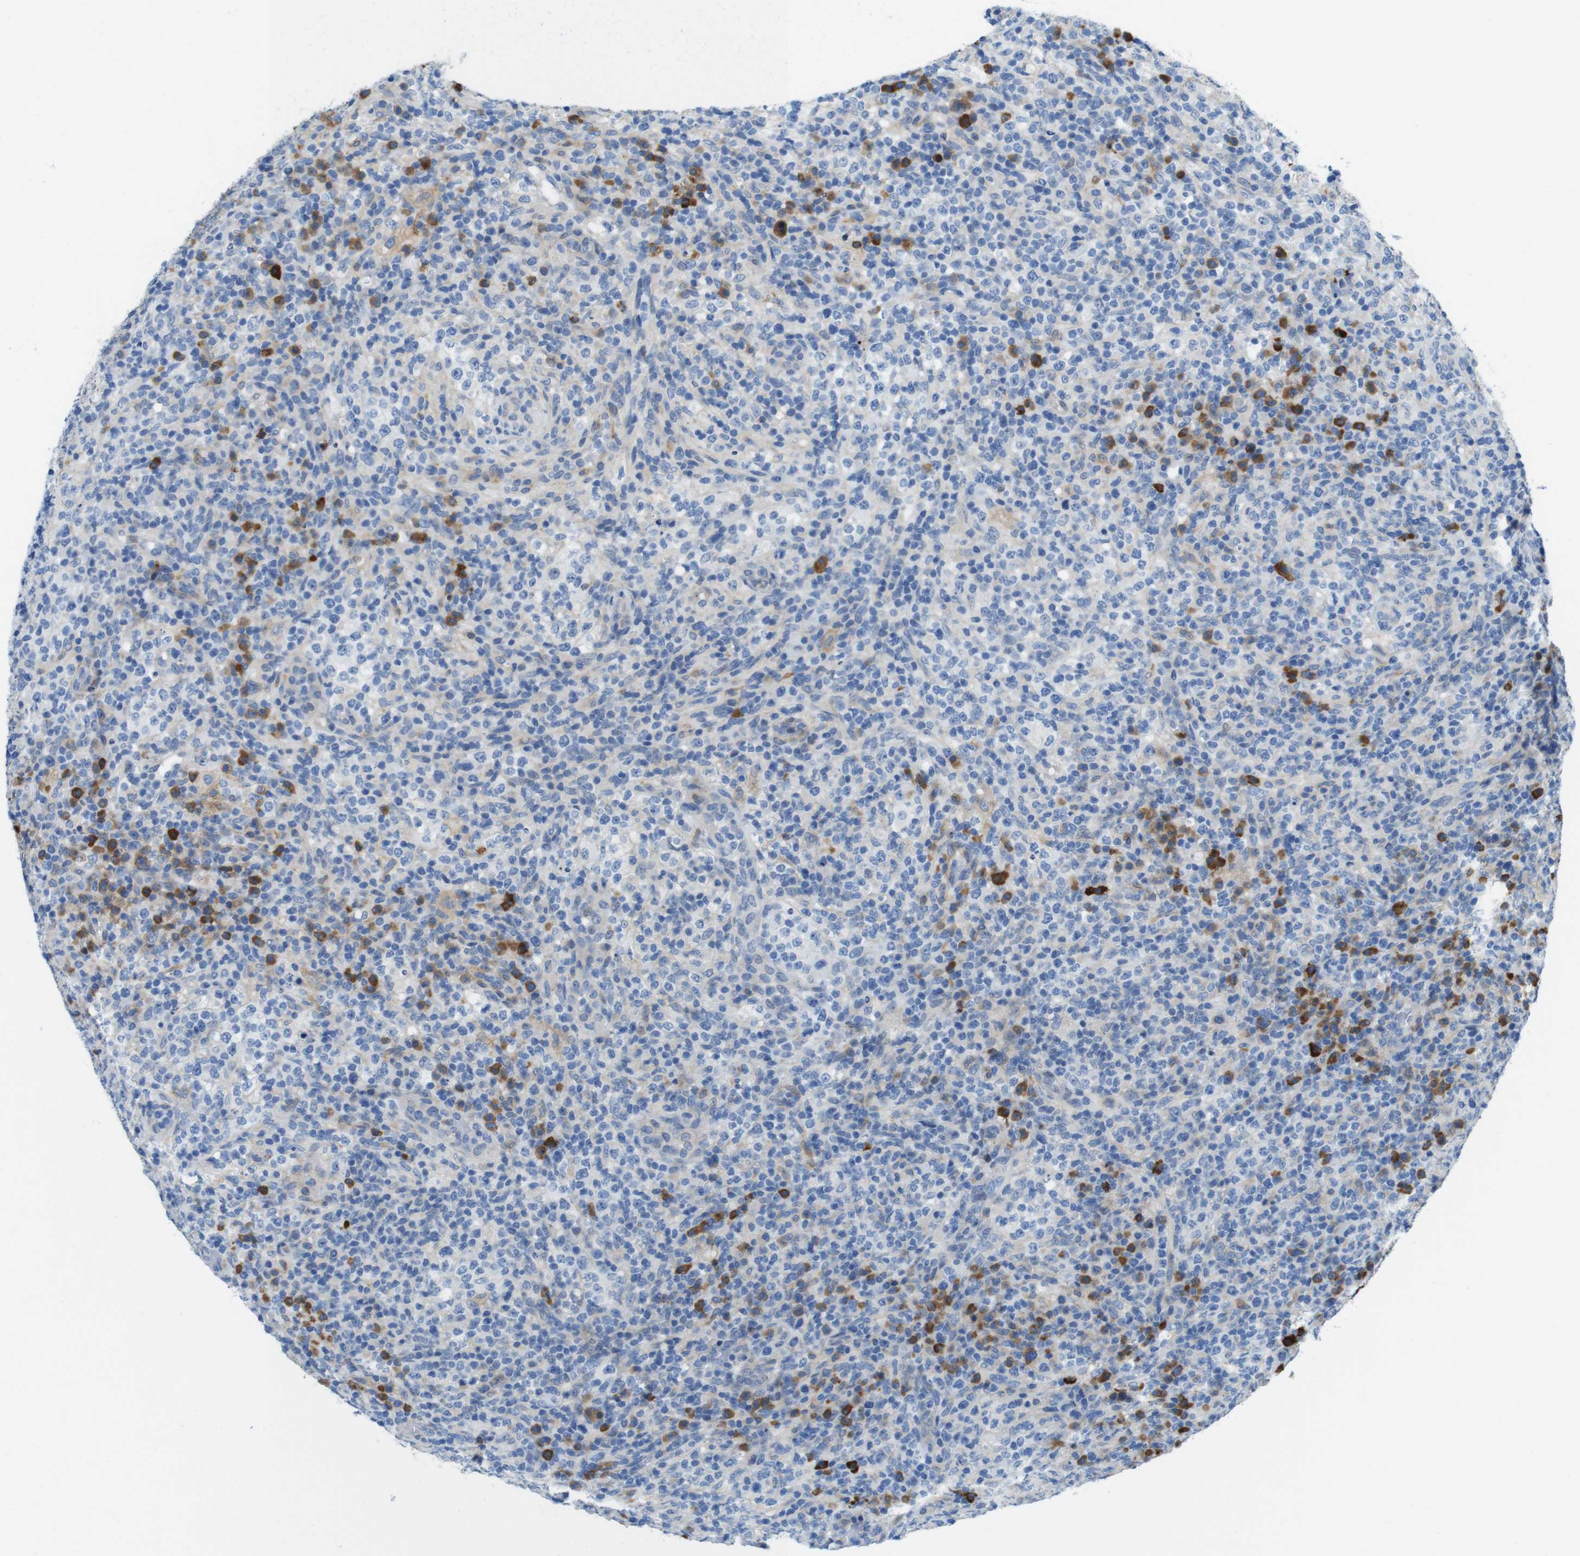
{"staining": {"intensity": "negative", "quantity": "none", "location": "none"}, "tissue": "lymphoma", "cell_type": "Tumor cells", "image_type": "cancer", "snomed": [{"axis": "morphology", "description": "Malignant lymphoma, non-Hodgkin's type, High grade"}, {"axis": "topography", "description": "Lymph node"}], "caption": "Lymphoma stained for a protein using immunohistochemistry (IHC) reveals no staining tumor cells.", "gene": "CLMN", "patient": {"sex": "female", "age": 76}}